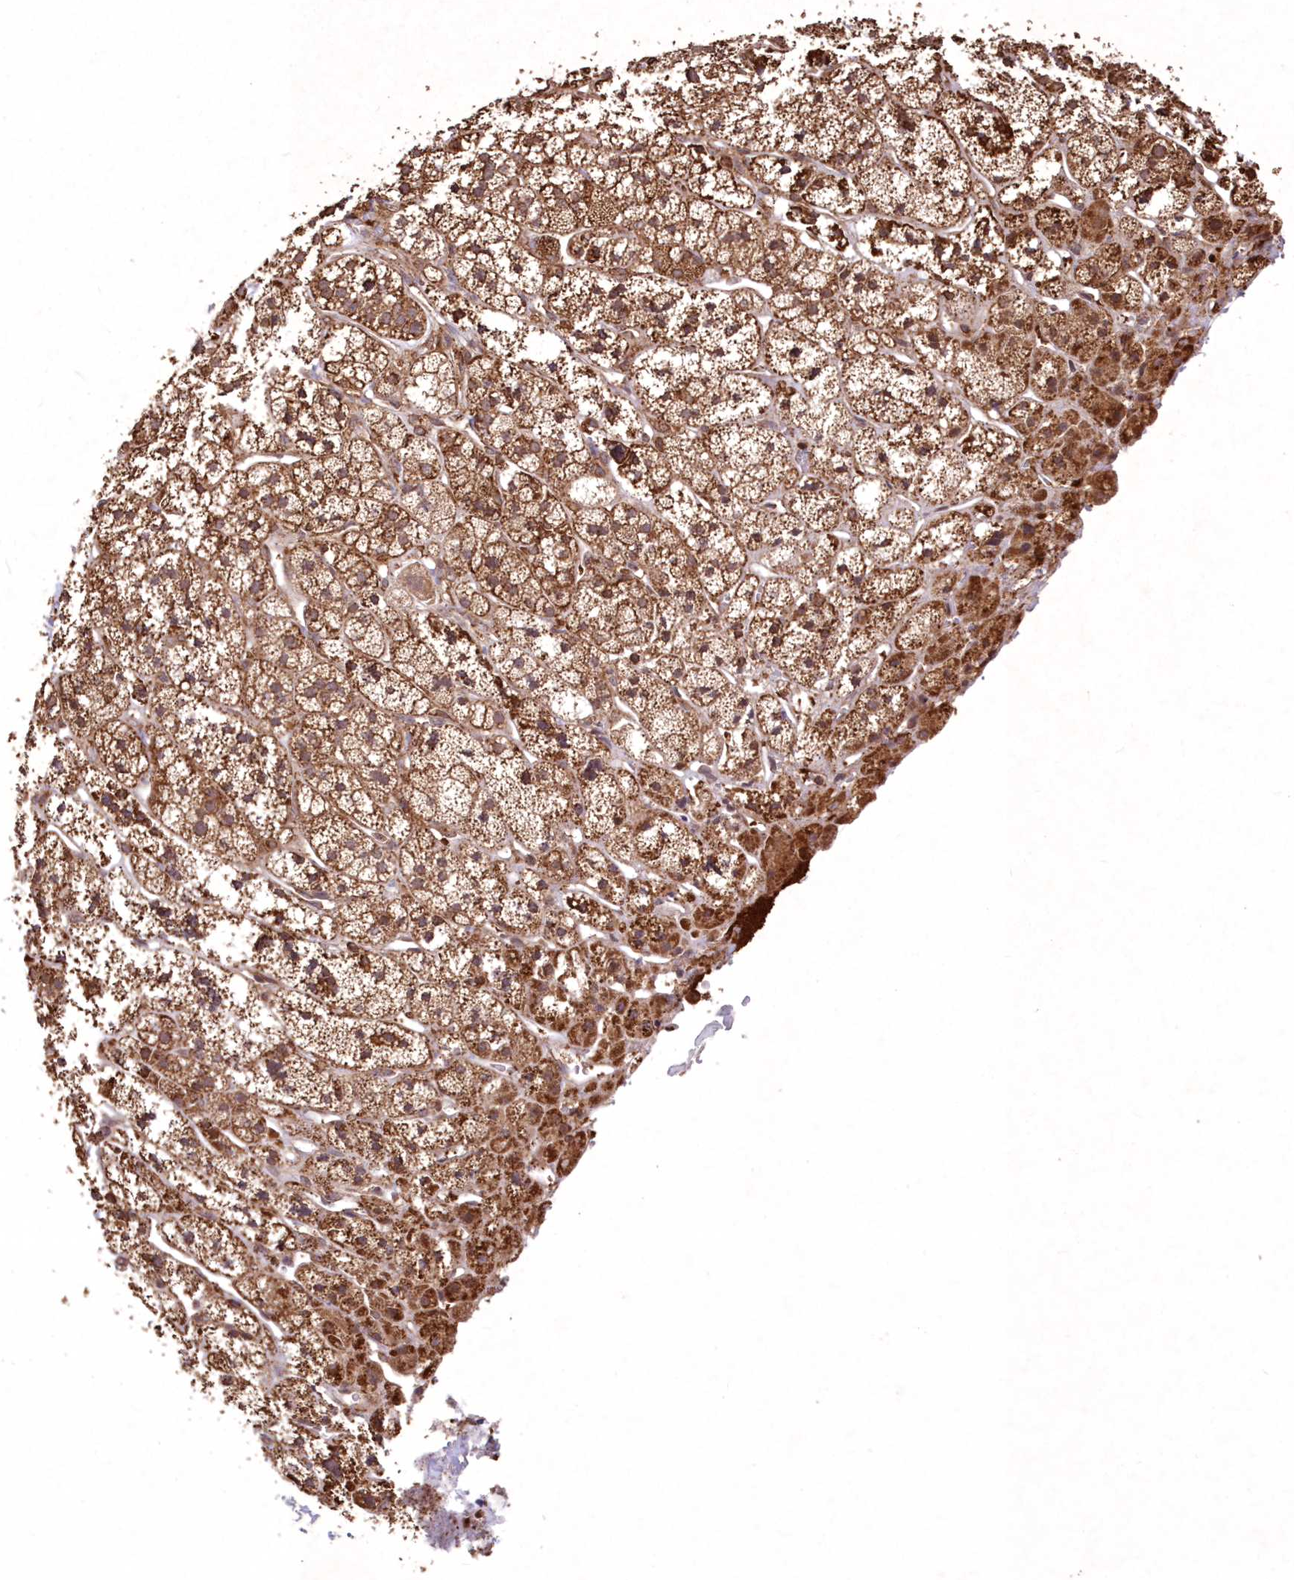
{"staining": {"intensity": "moderate", "quantity": ">75%", "location": "cytoplasmic/membranous"}, "tissue": "adrenal gland", "cell_type": "Glandular cells", "image_type": "normal", "snomed": [{"axis": "morphology", "description": "Normal tissue, NOS"}, {"axis": "topography", "description": "Adrenal gland"}], "caption": "Adrenal gland stained with immunohistochemistry demonstrates moderate cytoplasmic/membranous expression in about >75% of glandular cells.", "gene": "TMEM139", "patient": {"sex": "male", "age": 56}}